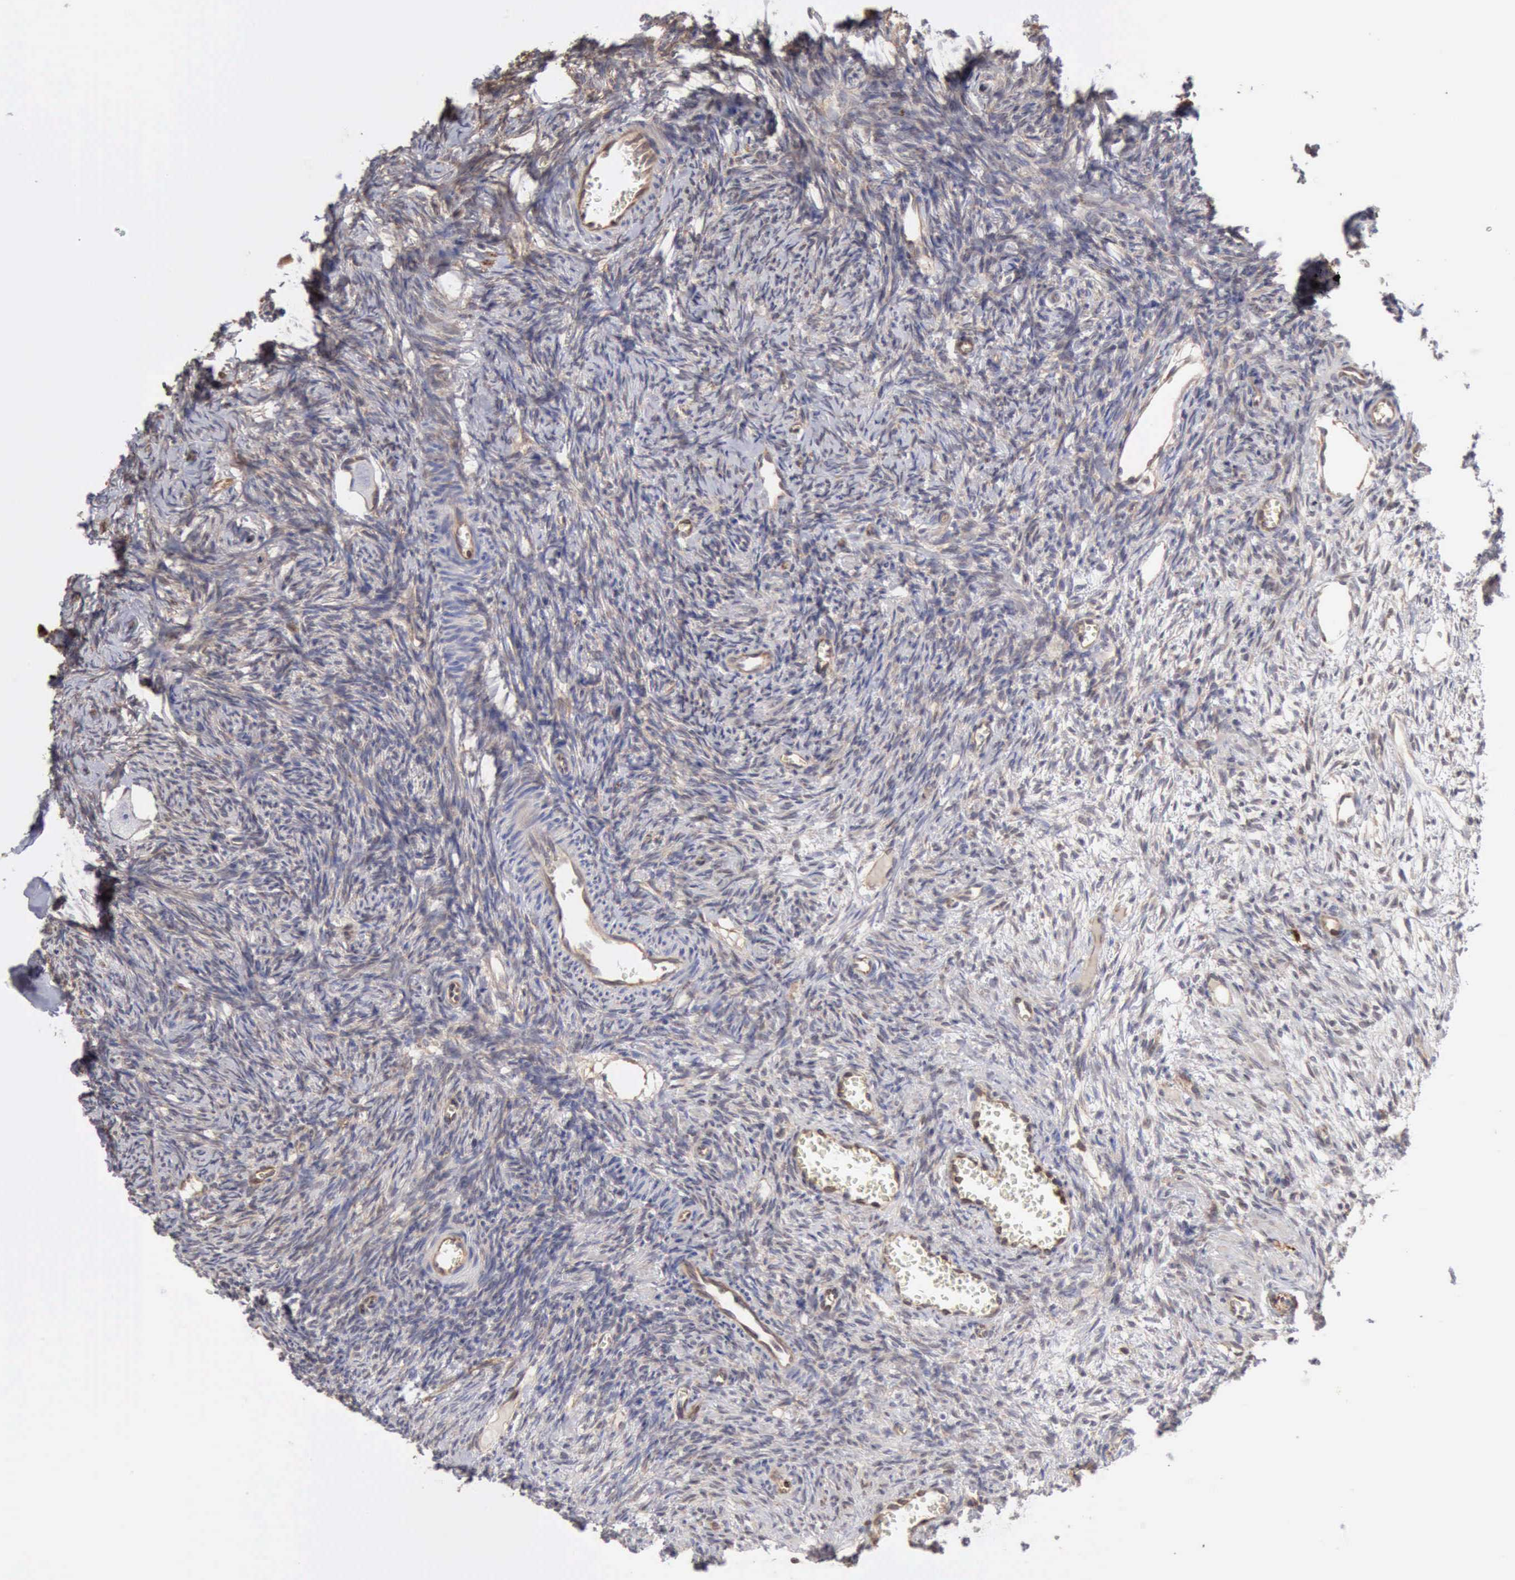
{"staining": {"intensity": "weak", "quantity": "25%-75%", "location": "cytoplasmic/membranous"}, "tissue": "ovary", "cell_type": "Follicle cells", "image_type": "normal", "snomed": [{"axis": "morphology", "description": "Normal tissue, NOS"}, {"axis": "topography", "description": "Ovary"}], "caption": "Brown immunohistochemical staining in benign ovary shows weak cytoplasmic/membranous expression in about 25%-75% of follicle cells. The staining was performed using DAB (3,3'-diaminobenzidine), with brown indicating positive protein expression. Nuclei are stained blue with hematoxylin.", "gene": "APOL2", "patient": {"sex": "female", "age": 27}}